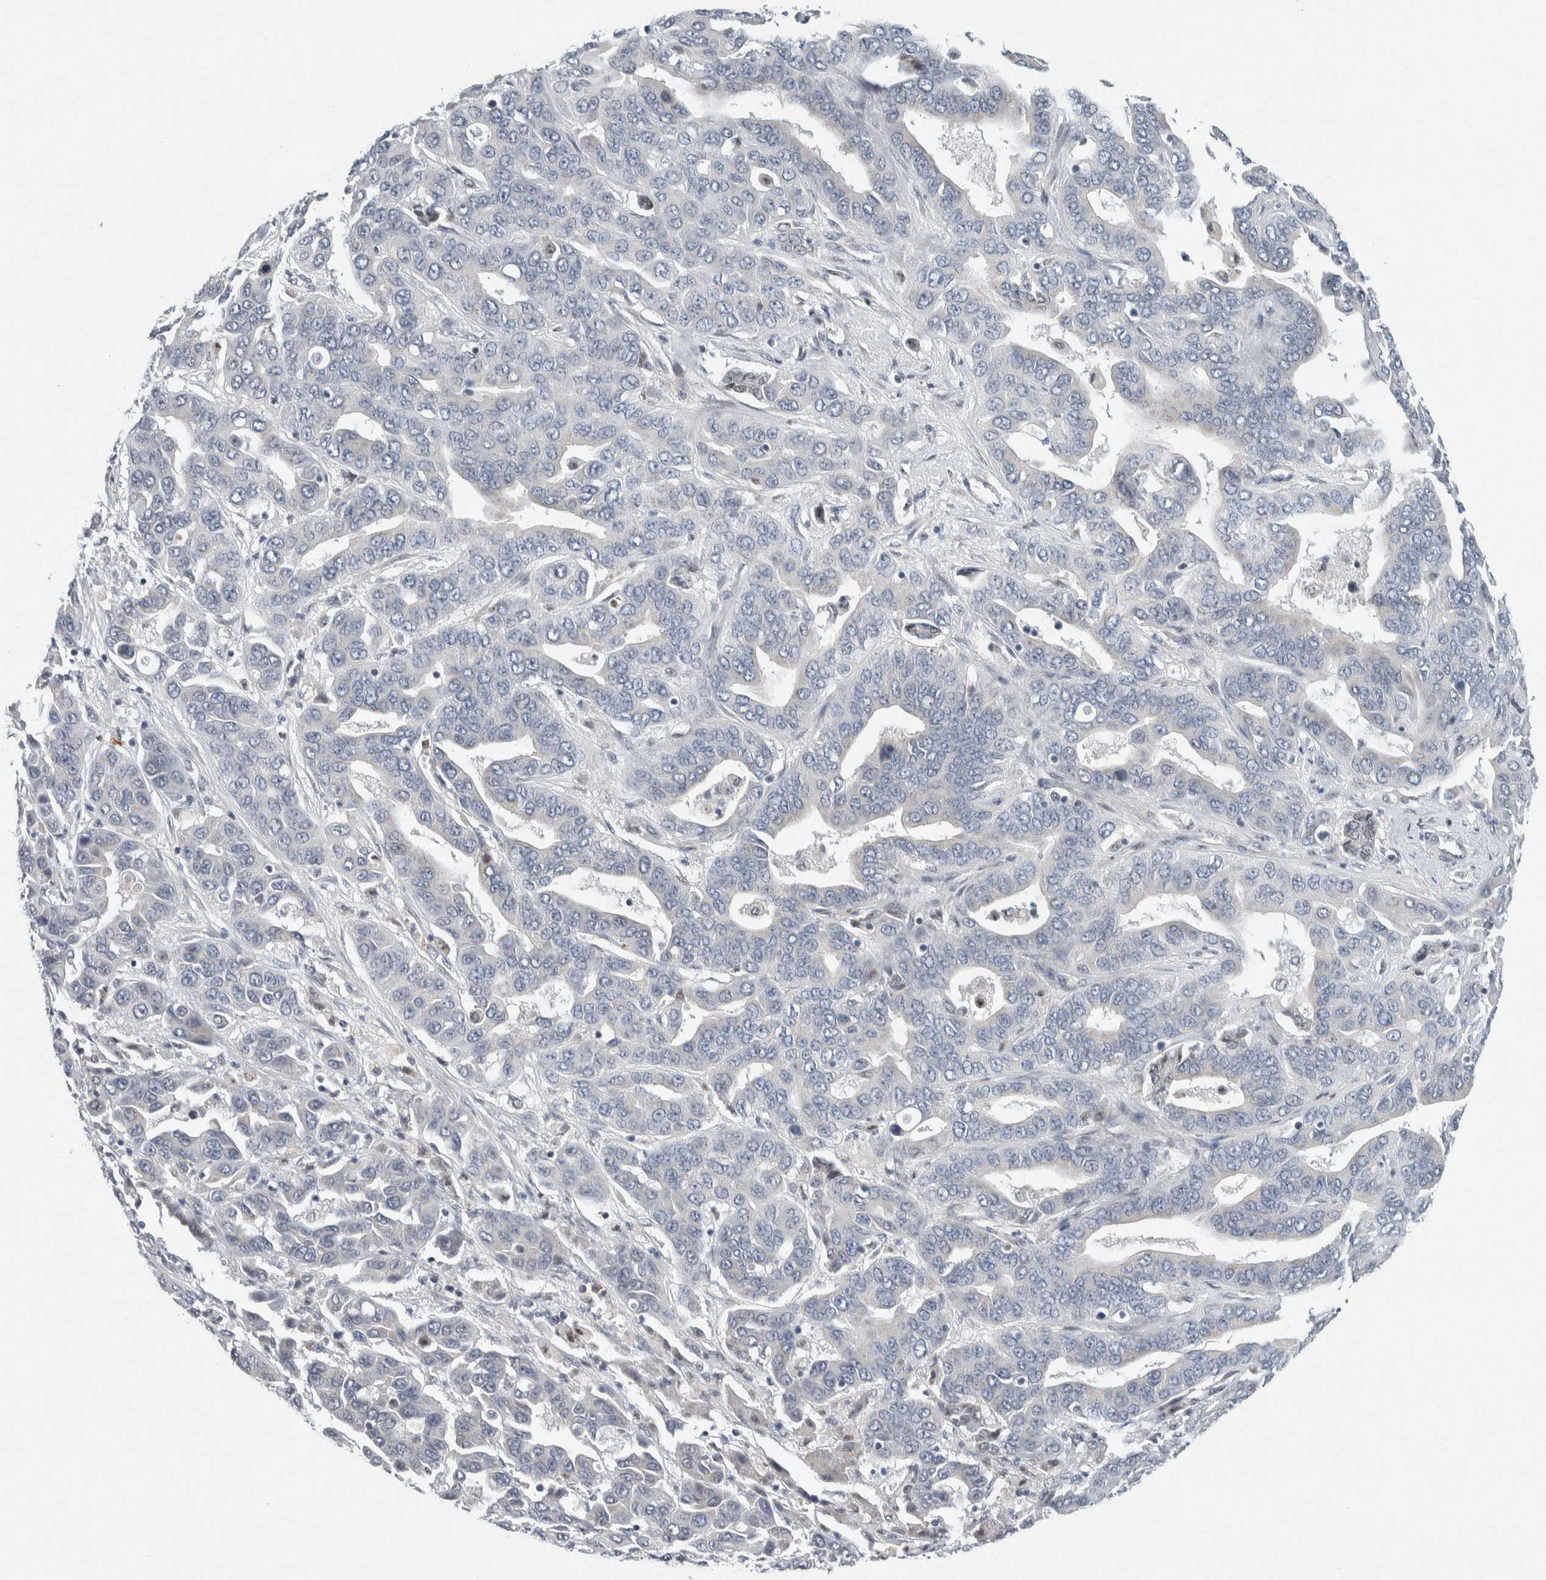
{"staining": {"intensity": "negative", "quantity": "none", "location": "none"}, "tissue": "liver cancer", "cell_type": "Tumor cells", "image_type": "cancer", "snomed": [{"axis": "morphology", "description": "Cholangiocarcinoma"}, {"axis": "topography", "description": "Liver"}], "caption": "Immunohistochemistry micrograph of neoplastic tissue: human liver cancer stained with DAB (3,3'-diaminobenzidine) exhibits no significant protein positivity in tumor cells.", "gene": "NEUROD1", "patient": {"sex": "female", "age": 52}}